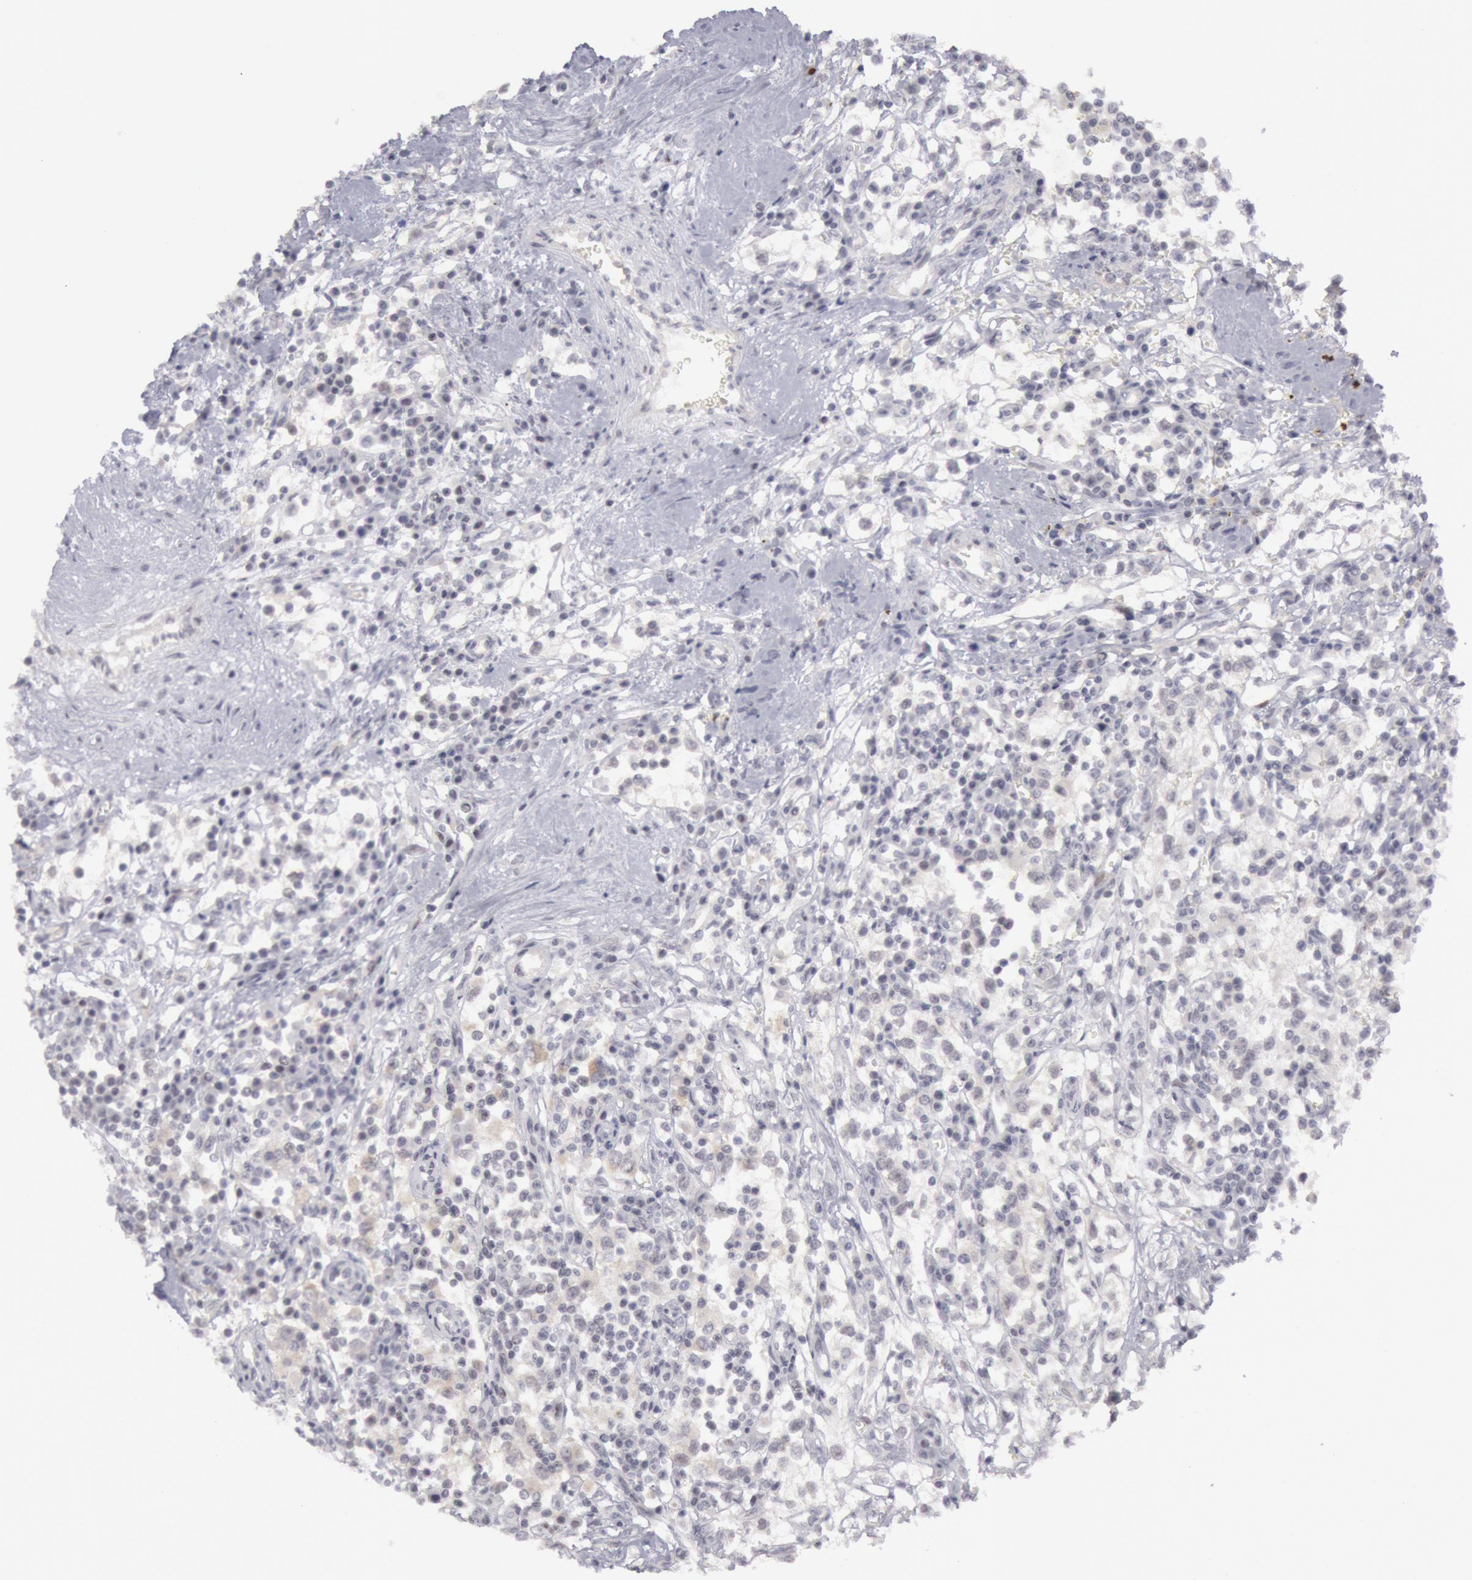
{"staining": {"intensity": "negative", "quantity": "none", "location": "none"}, "tissue": "renal cancer", "cell_type": "Tumor cells", "image_type": "cancer", "snomed": [{"axis": "morphology", "description": "Adenocarcinoma, NOS"}, {"axis": "topography", "description": "Kidney"}], "caption": "This image is of adenocarcinoma (renal) stained with IHC to label a protein in brown with the nuclei are counter-stained blue. There is no staining in tumor cells.", "gene": "JOSD1", "patient": {"sex": "male", "age": 82}}